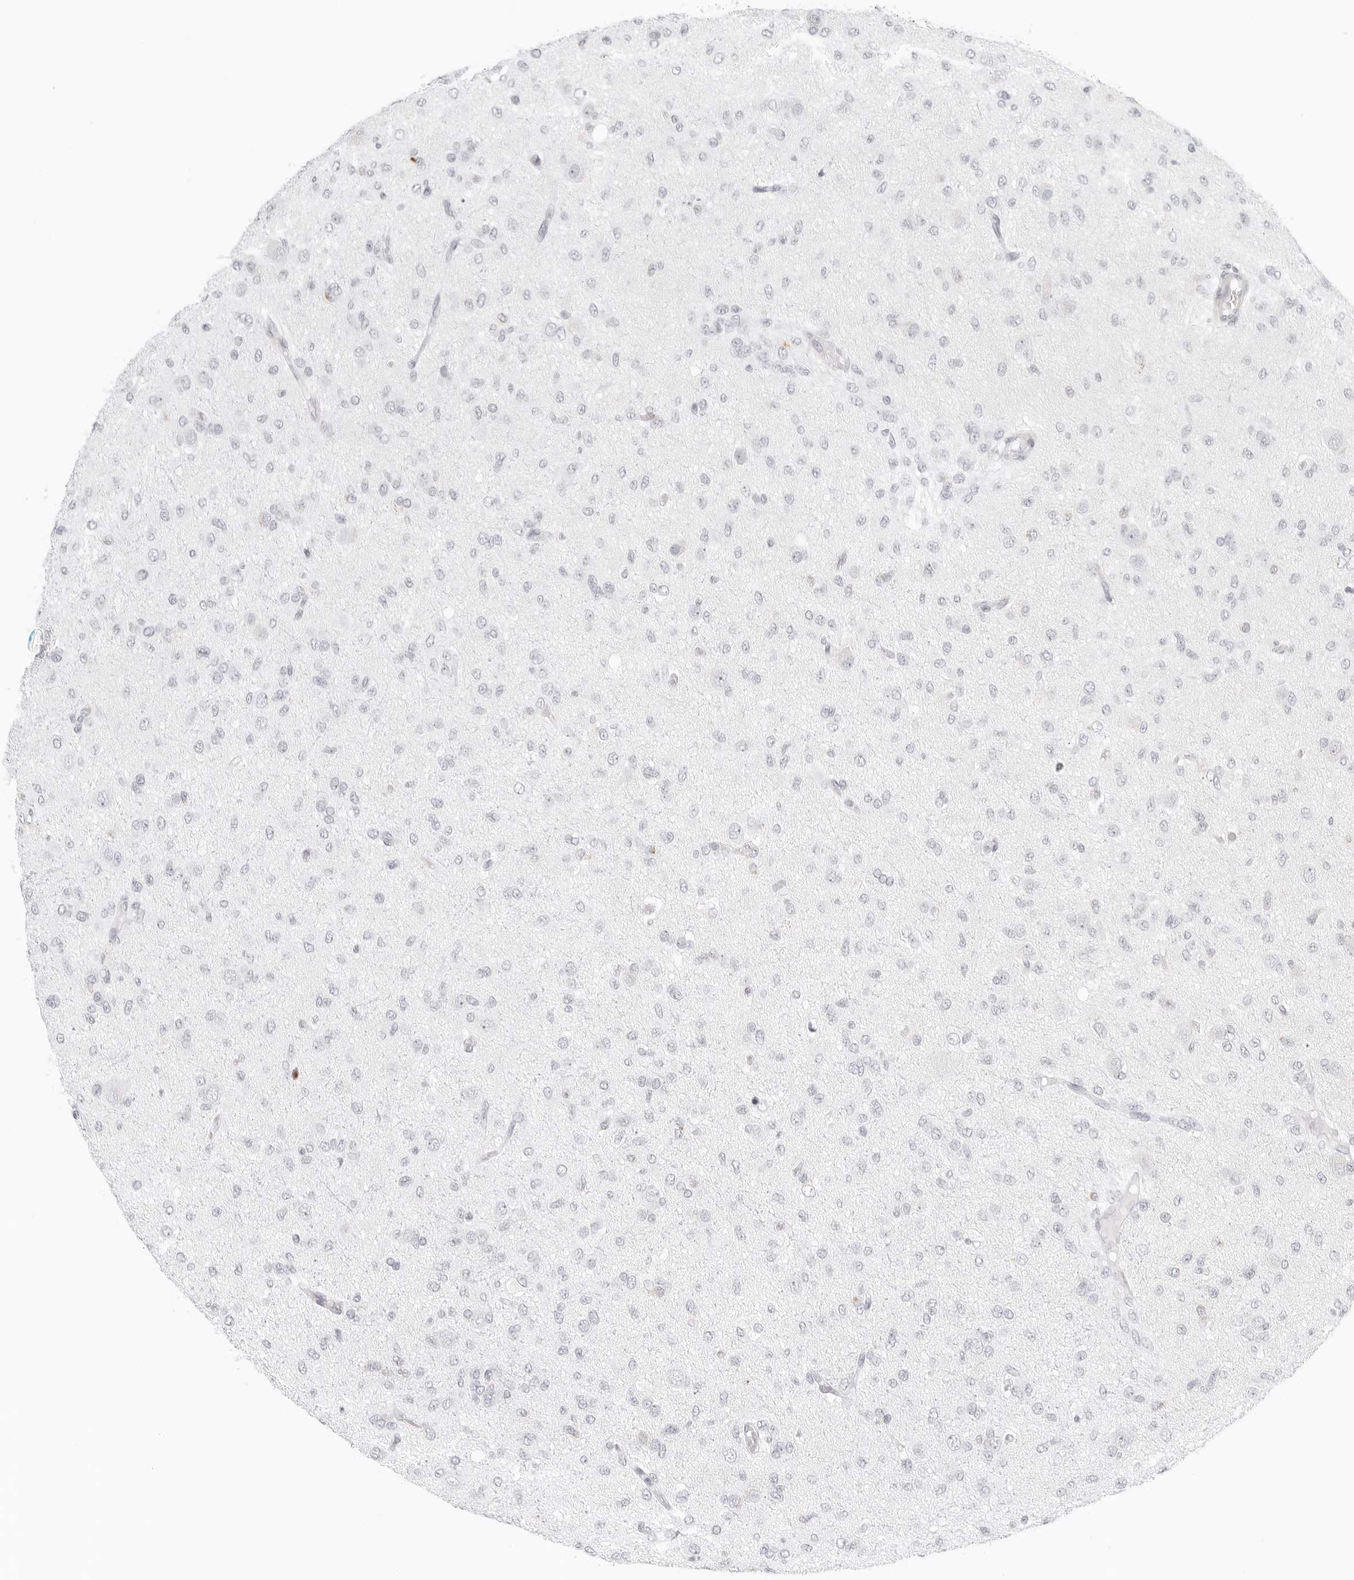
{"staining": {"intensity": "negative", "quantity": "none", "location": "none"}, "tissue": "glioma", "cell_type": "Tumor cells", "image_type": "cancer", "snomed": [{"axis": "morphology", "description": "Glioma, malignant, High grade"}, {"axis": "topography", "description": "Brain"}], "caption": "Tumor cells show no significant positivity in high-grade glioma (malignant).", "gene": "RPS6KC1", "patient": {"sex": "female", "age": 59}}